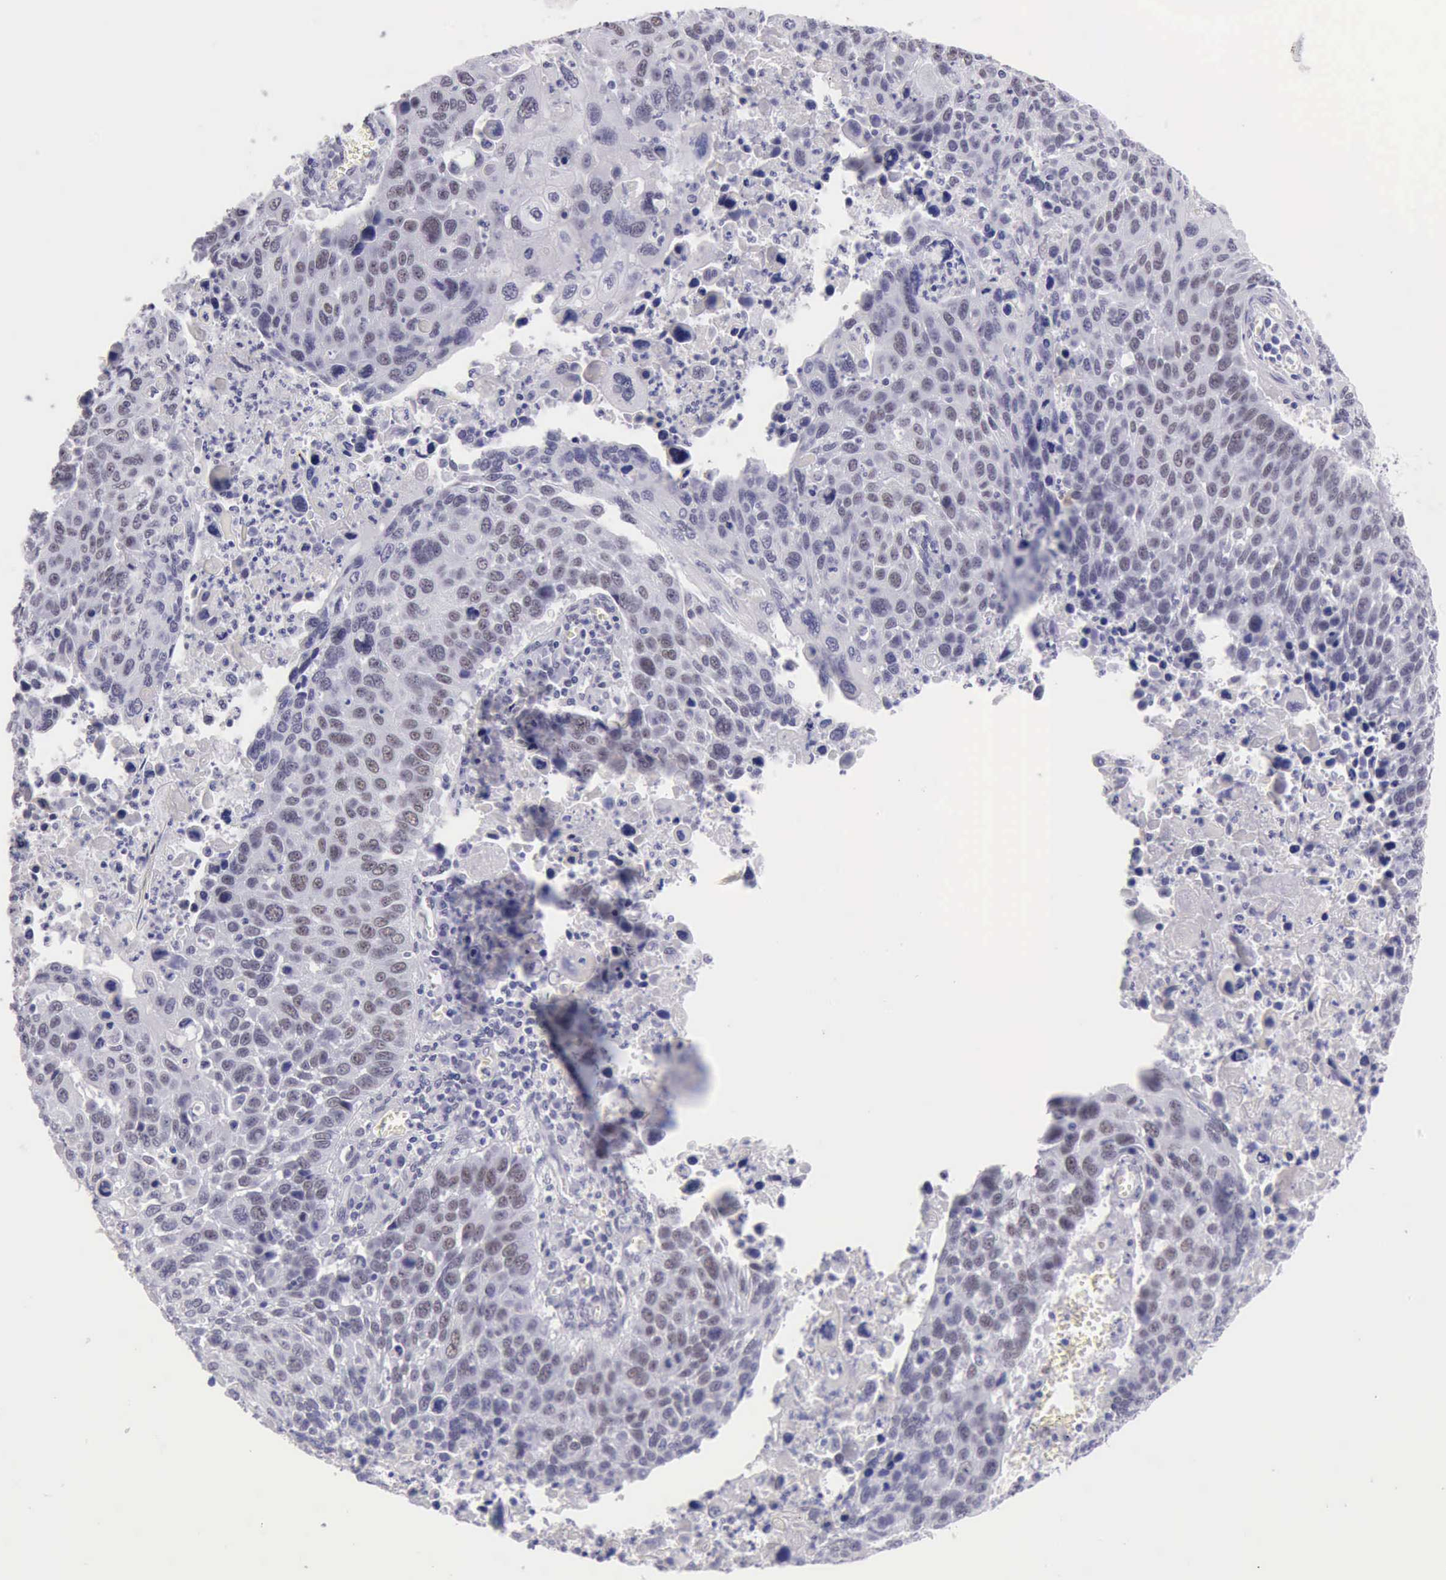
{"staining": {"intensity": "weak", "quantity": "25%-75%", "location": "nuclear"}, "tissue": "lung cancer", "cell_type": "Tumor cells", "image_type": "cancer", "snomed": [{"axis": "morphology", "description": "Squamous cell carcinoma, NOS"}, {"axis": "topography", "description": "Lung"}], "caption": "DAB (3,3'-diaminobenzidine) immunohistochemical staining of human lung squamous cell carcinoma reveals weak nuclear protein positivity in approximately 25%-75% of tumor cells.", "gene": "EP300", "patient": {"sex": "male", "age": 68}}